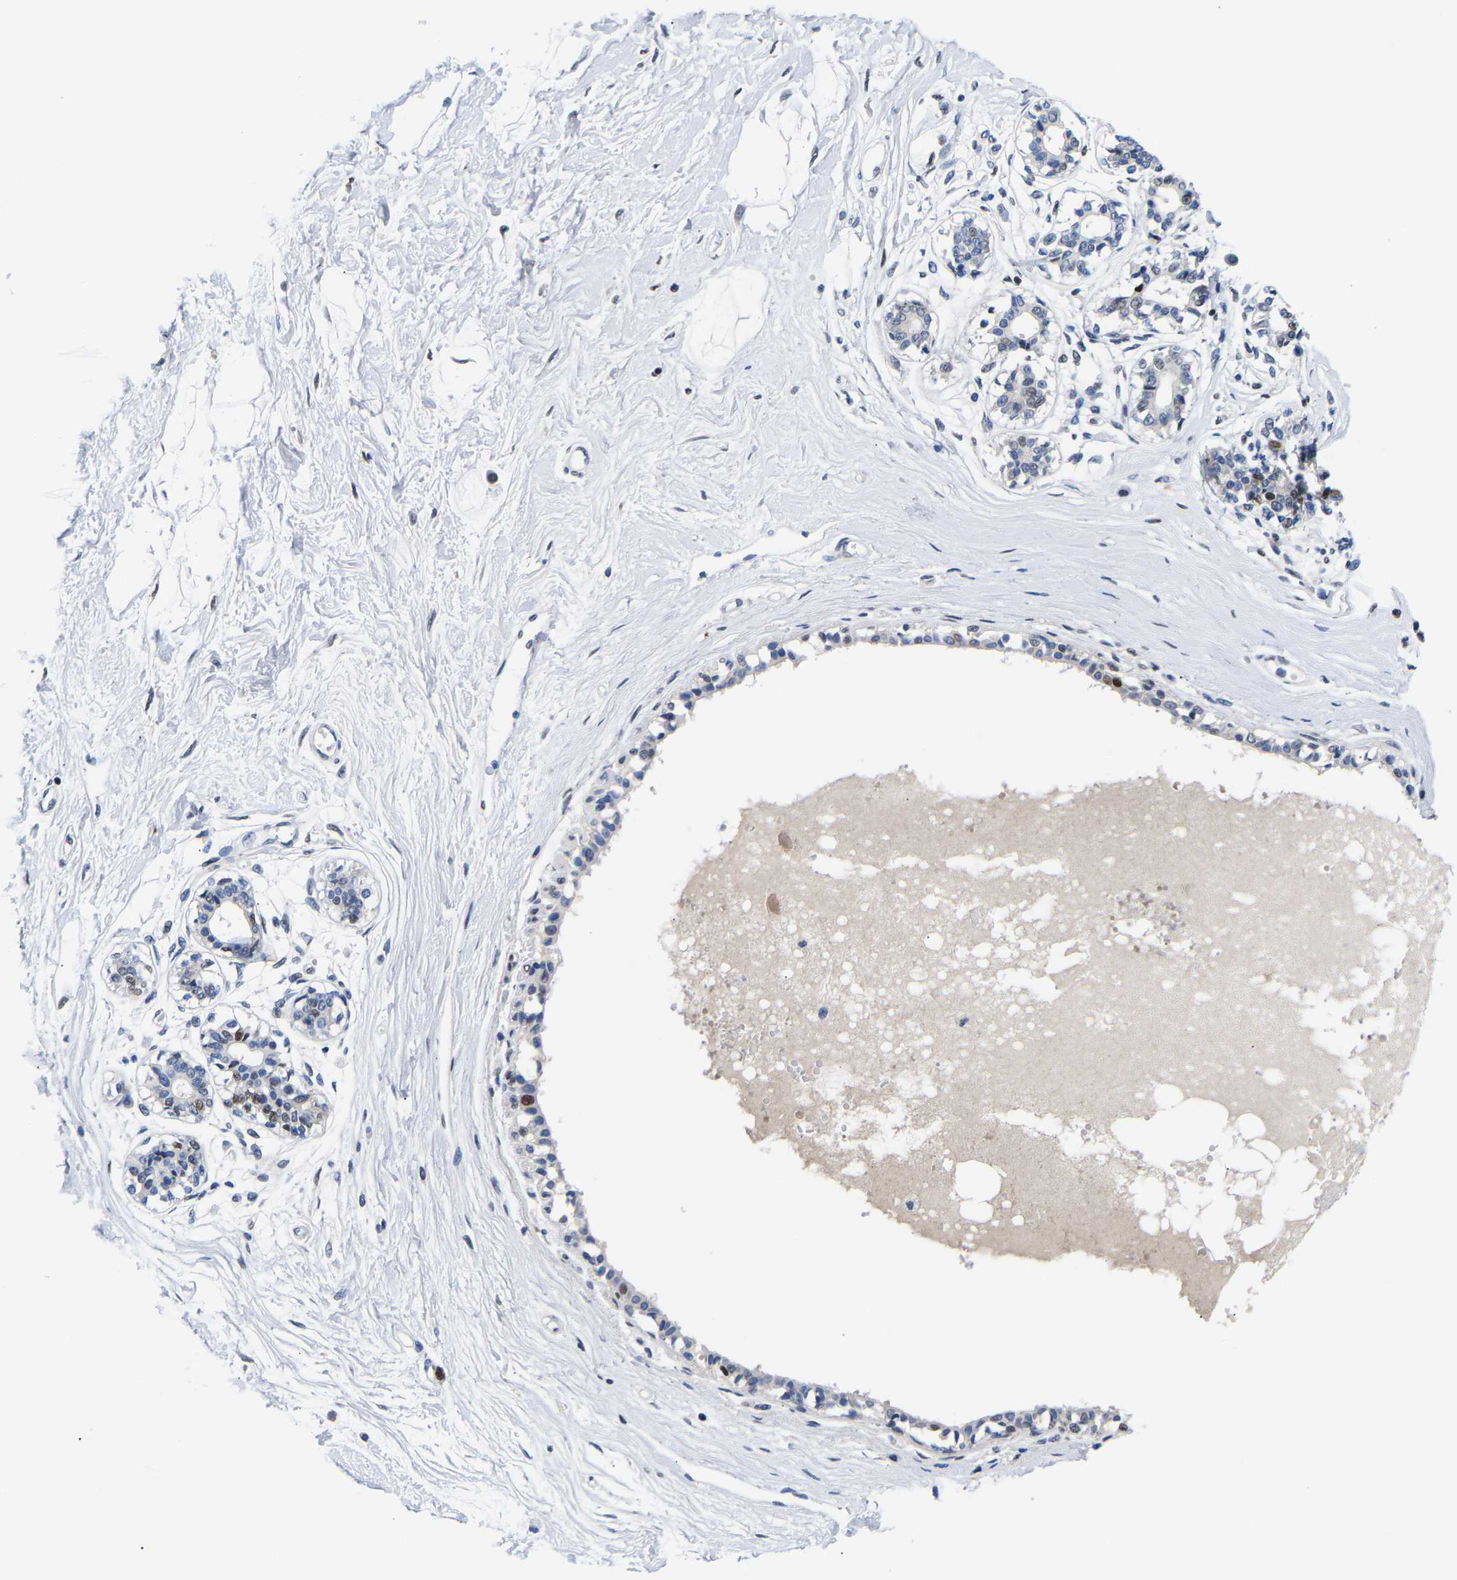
{"staining": {"intensity": "negative", "quantity": "none", "location": "none"}, "tissue": "breast", "cell_type": "Adipocytes", "image_type": "normal", "snomed": [{"axis": "morphology", "description": "Normal tissue, NOS"}, {"axis": "topography", "description": "Breast"}], "caption": "Immunohistochemistry image of unremarkable breast stained for a protein (brown), which reveals no staining in adipocytes.", "gene": "PTRHD1", "patient": {"sex": "female", "age": 45}}